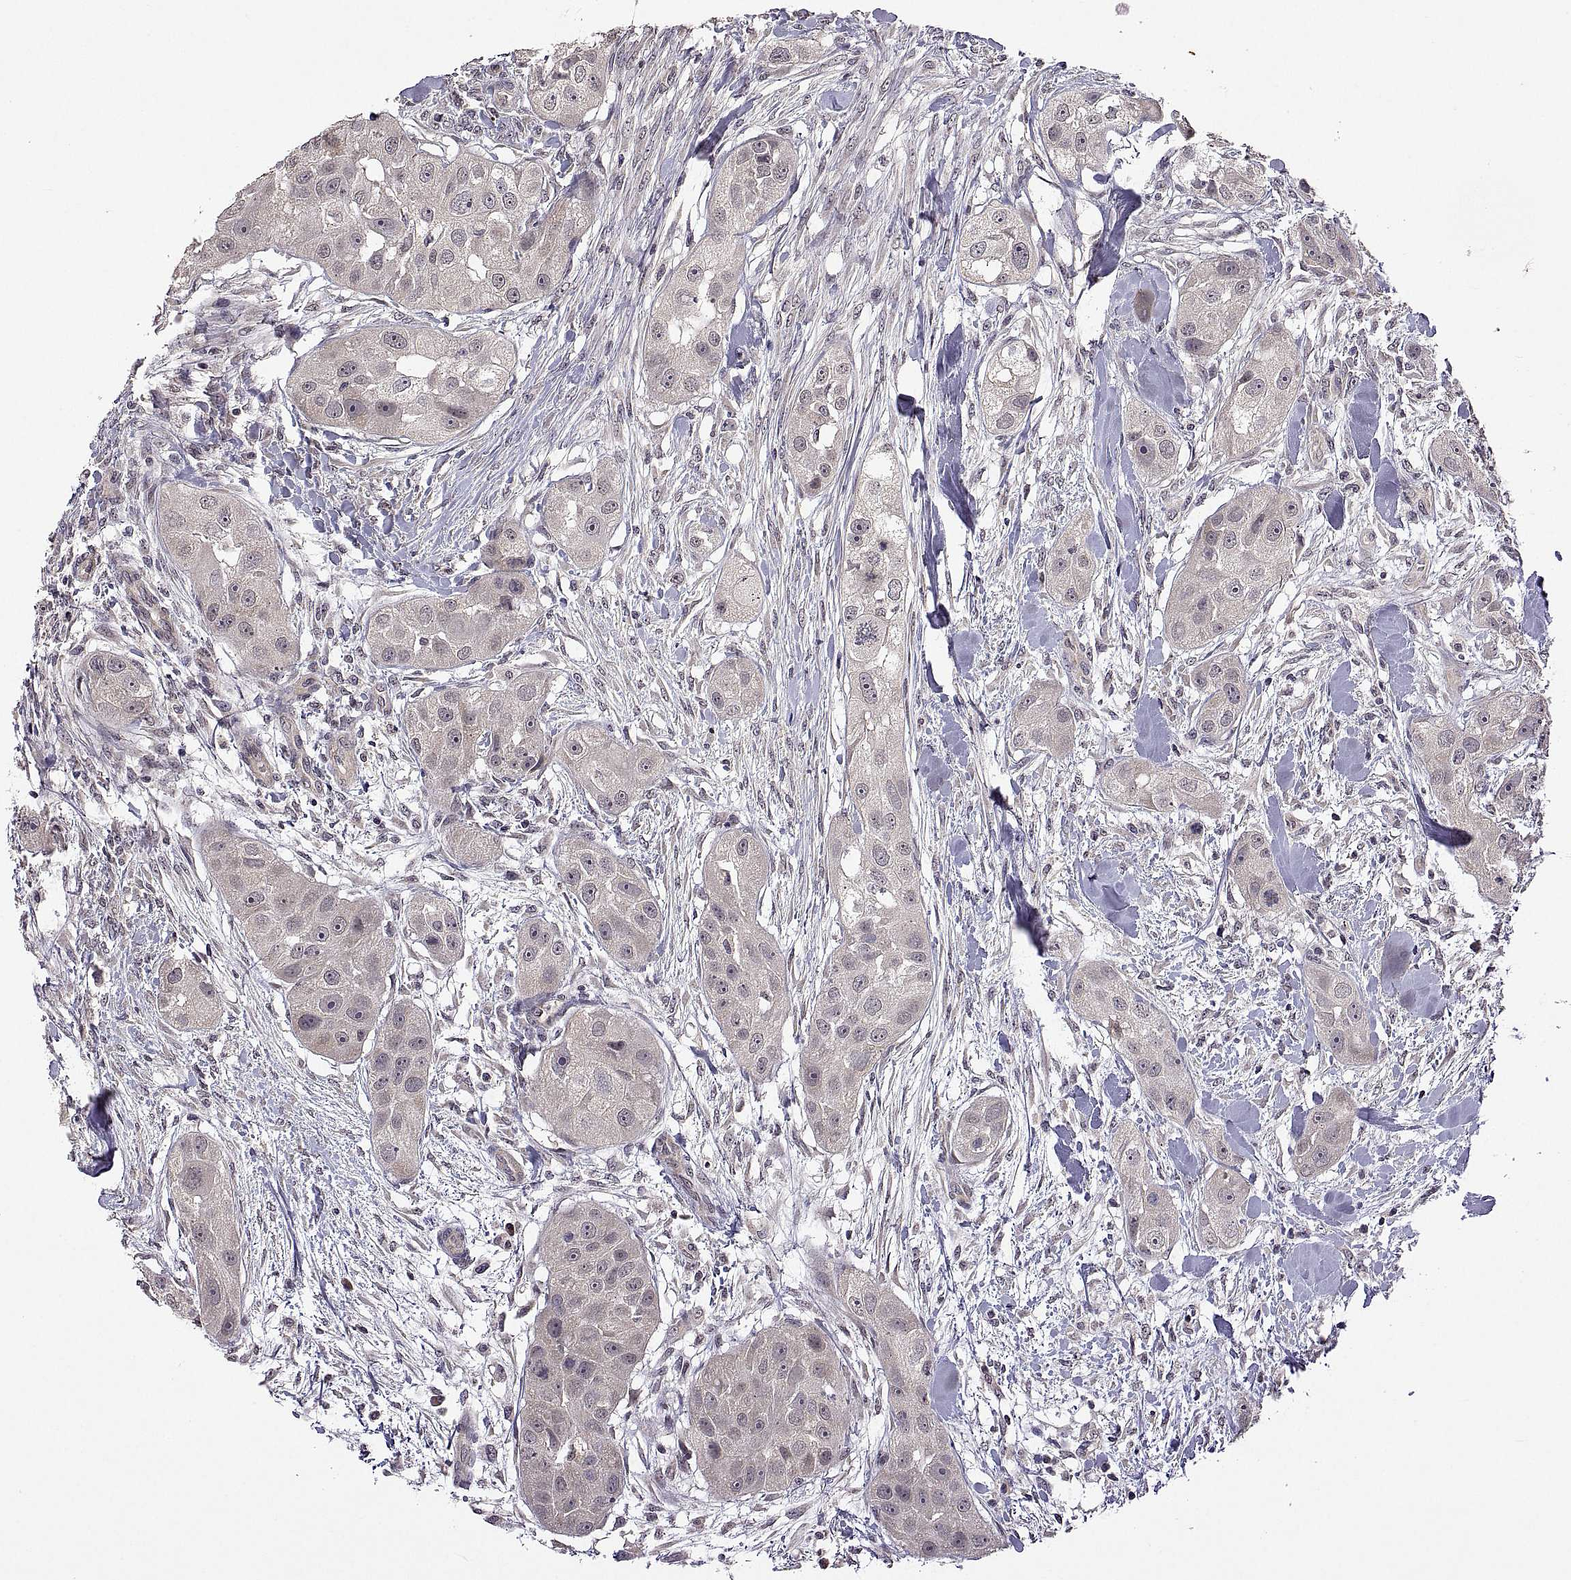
{"staining": {"intensity": "negative", "quantity": "none", "location": "none"}, "tissue": "head and neck cancer", "cell_type": "Tumor cells", "image_type": "cancer", "snomed": [{"axis": "morphology", "description": "Squamous cell carcinoma, NOS"}, {"axis": "topography", "description": "Head-Neck"}], "caption": "Immunohistochemical staining of head and neck squamous cell carcinoma shows no significant expression in tumor cells.", "gene": "LAMA1", "patient": {"sex": "male", "age": 51}}